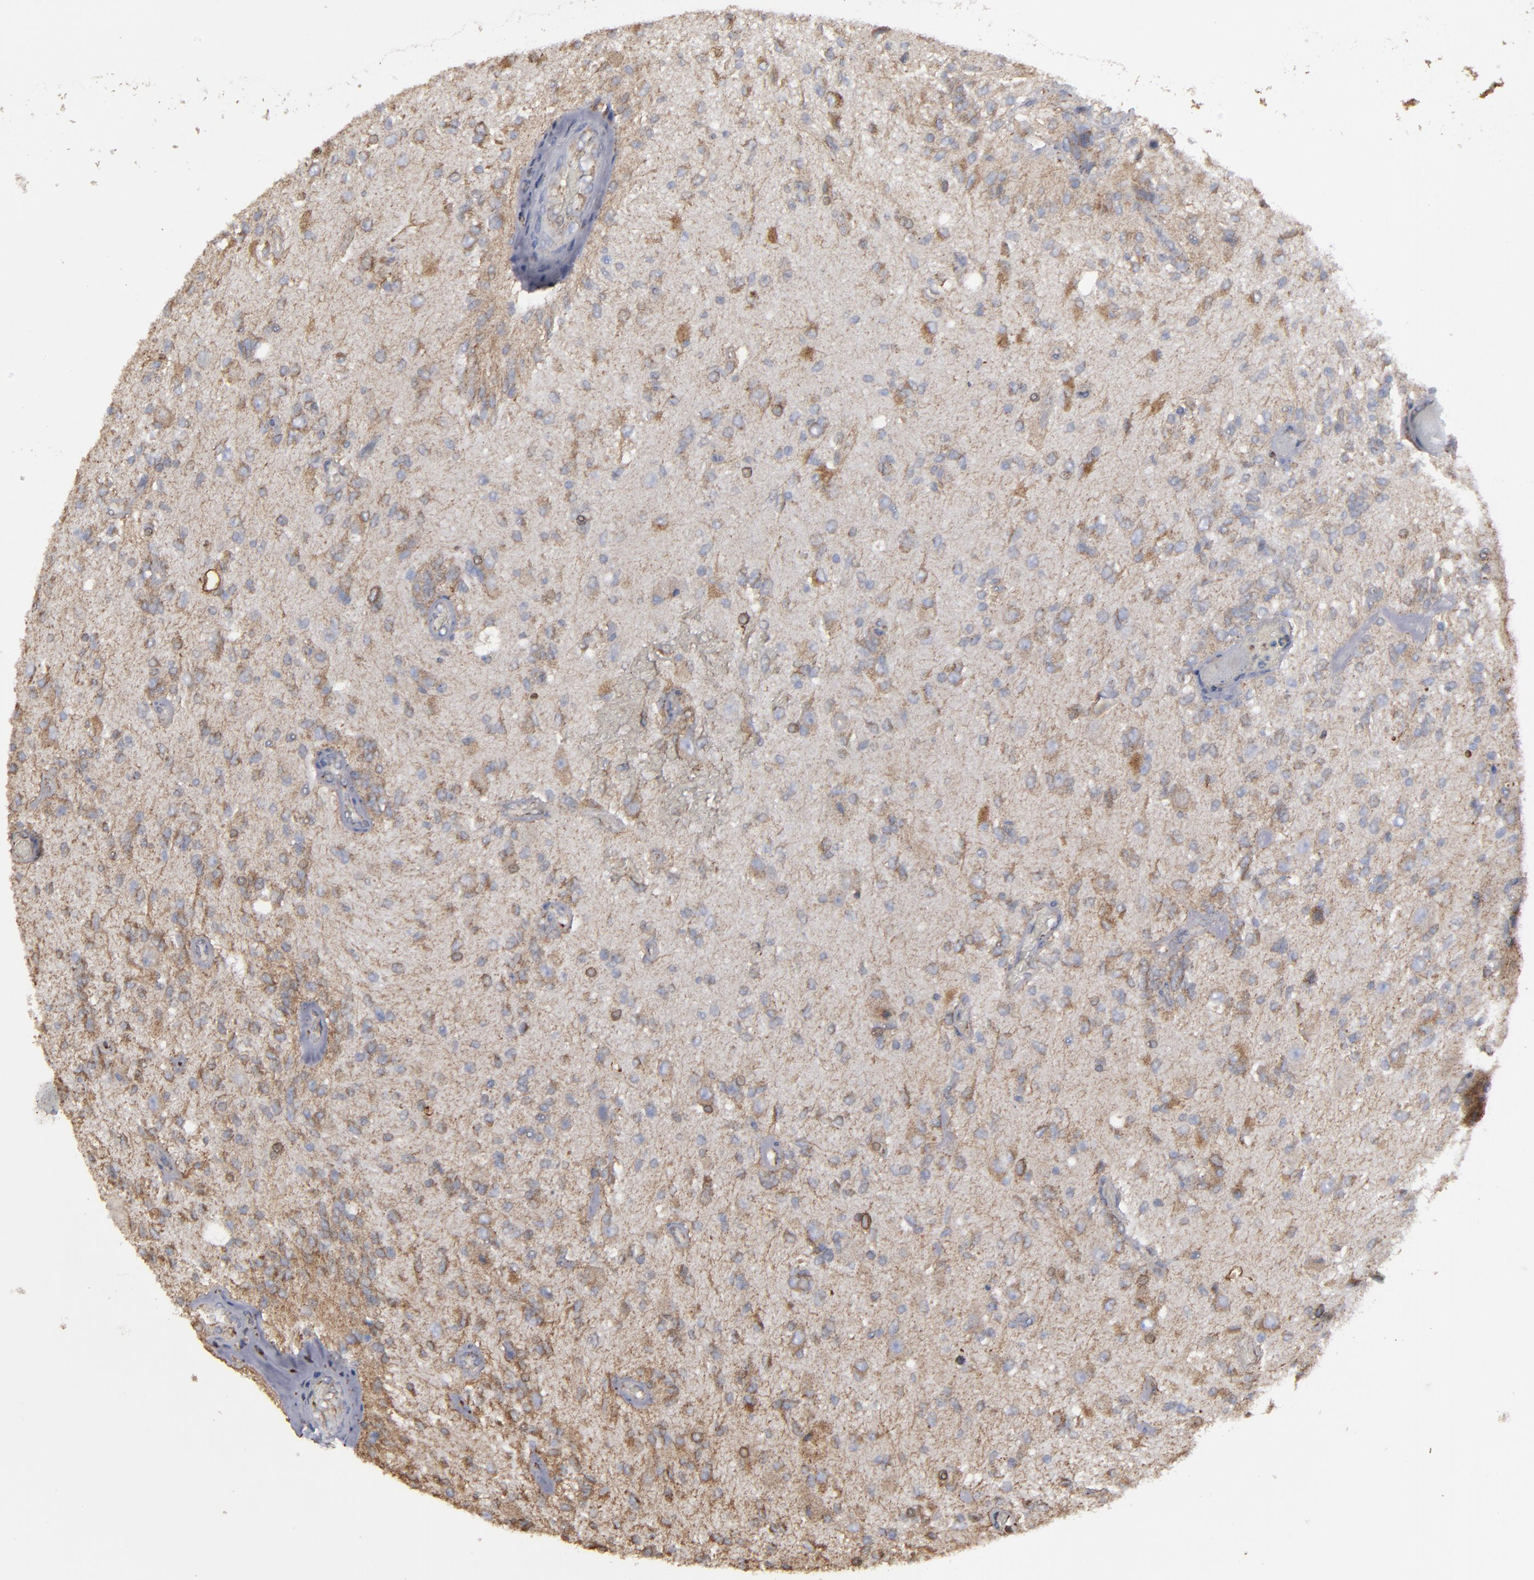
{"staining": {"intensity": "weak", "quantity": "25%-75%", "location": "cytoplasmic/membranous"}, "tissue": "glioma", "cell_type": "Tumor cells", "image_type": "cancer", "snomed": [{"axis": "morphology", "description": "Normal tissue, NOS"}, {"axis": "morphology", "description": "Glioma, malignant, High grade"}, {"axis": "topography", "description": "Cerebral cortex"}], "caption": "Glioma stained with a protein marker shows weak staining in tumor cells.", "gene": "ERLIN2", "patient": {"sex": "male", "age": 77}}